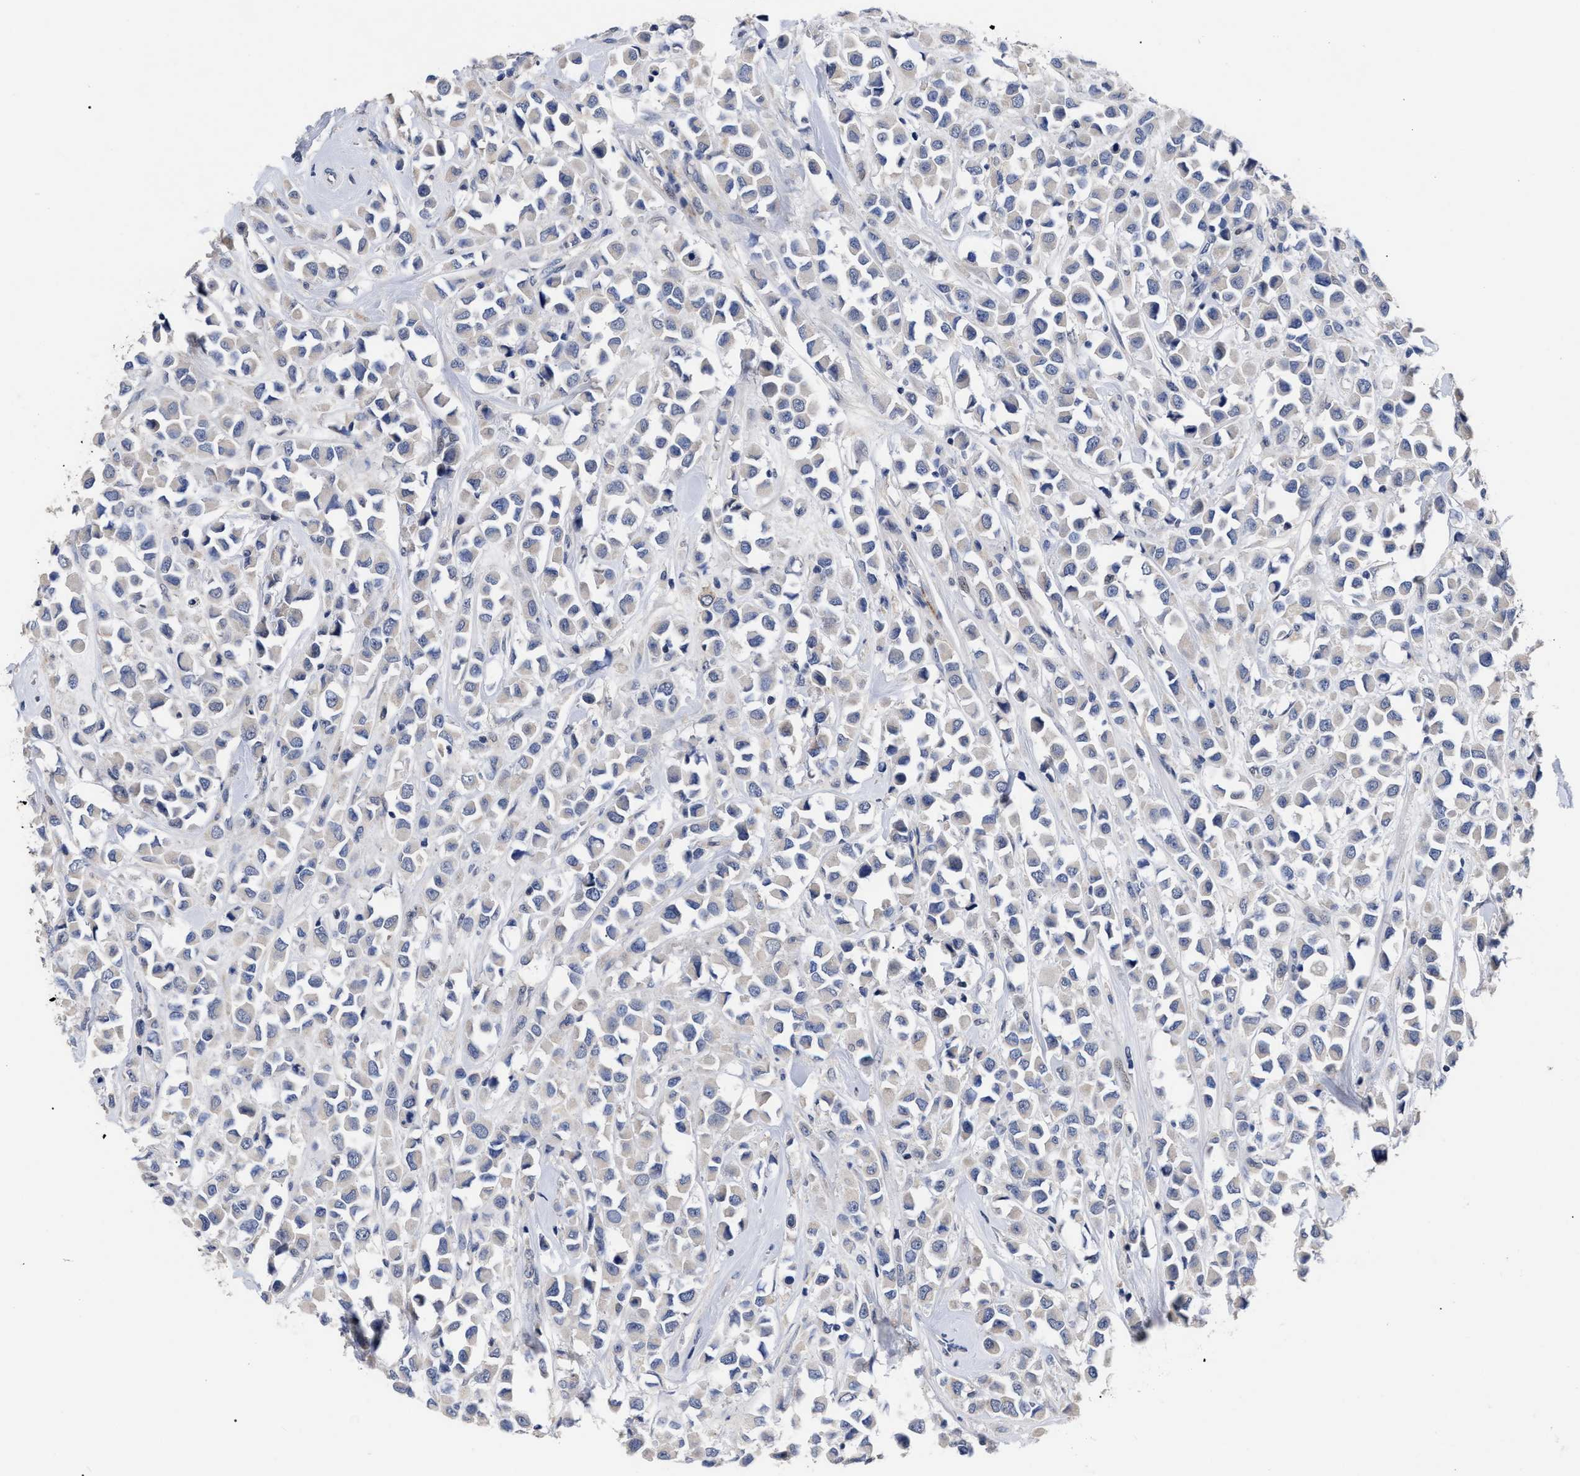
{"staining": {"intensity": "negative", "quantity": "none", "location": "none"}, "tissue": "breast cancer", "cell_type": "Tumor cells", "image_type": "cancer", "snomed": [{"axis": "morphology", "description": "Duct carcinoma"}, {"axis": "topography", "description": "Breast"}], "caption": "Breast cancer was stained to show a protein in brown. There is no significant staining in tumor cells.", "gene": "CCN5", "patient": {"sex": "female", "age": 61}}